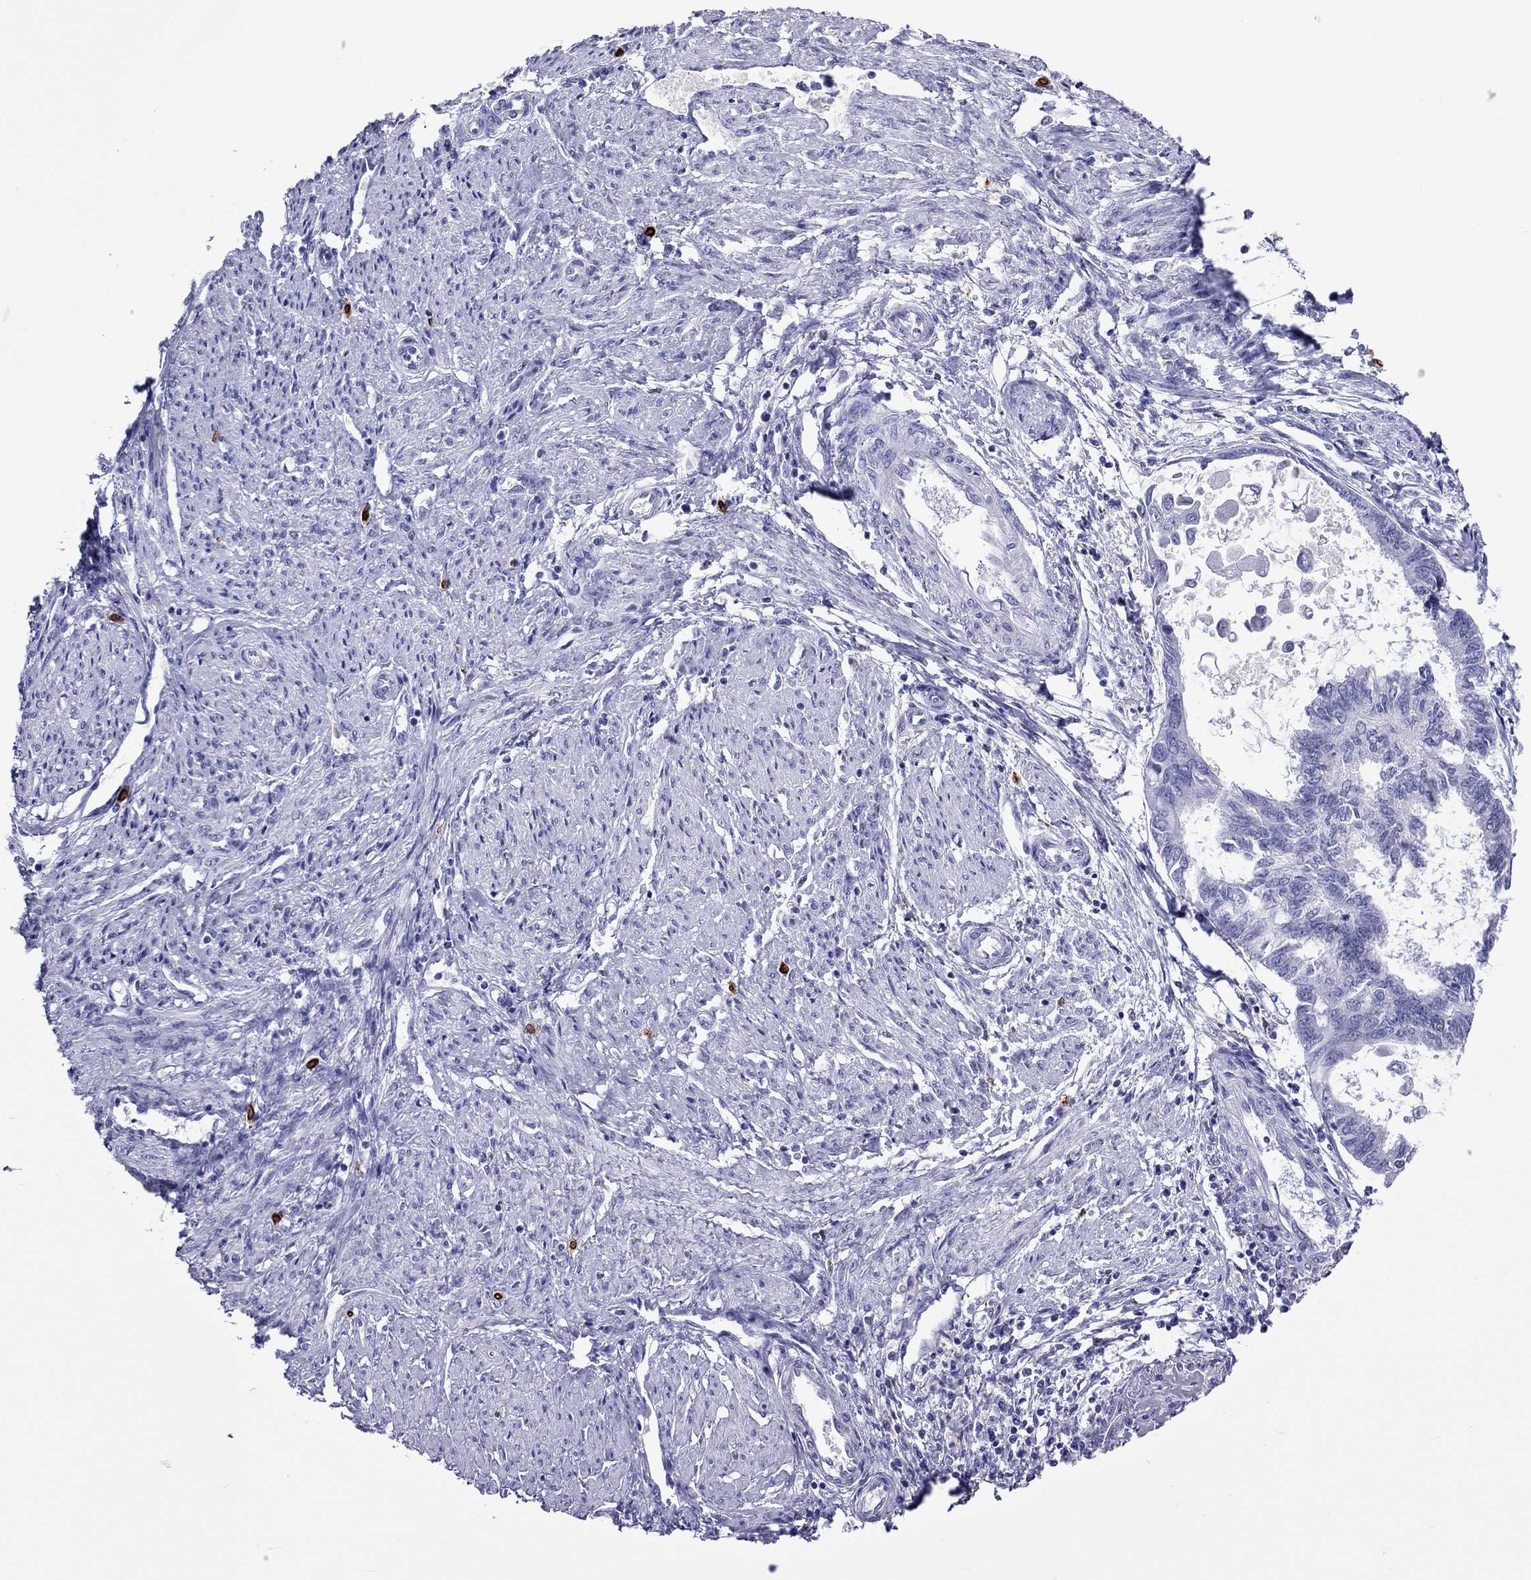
{"staining": {"intensity": "negative", "quantity": "none", "location": "none"}, "tissue": "endometrial cancer", "cell_type": "Tumor cells", "image_type": "cancer", "snomed": [{"axis": "morphology", "description": "Adenocarcinoma, NOS"}, {"axis": "topography", "description": "Endometrium"}], "caption": "Tumor cells show no significant protein staining in adenocarcinoma (endometrial).", "gene": "ADORA2A", "patient": {"sex": "female", "age": 86}}